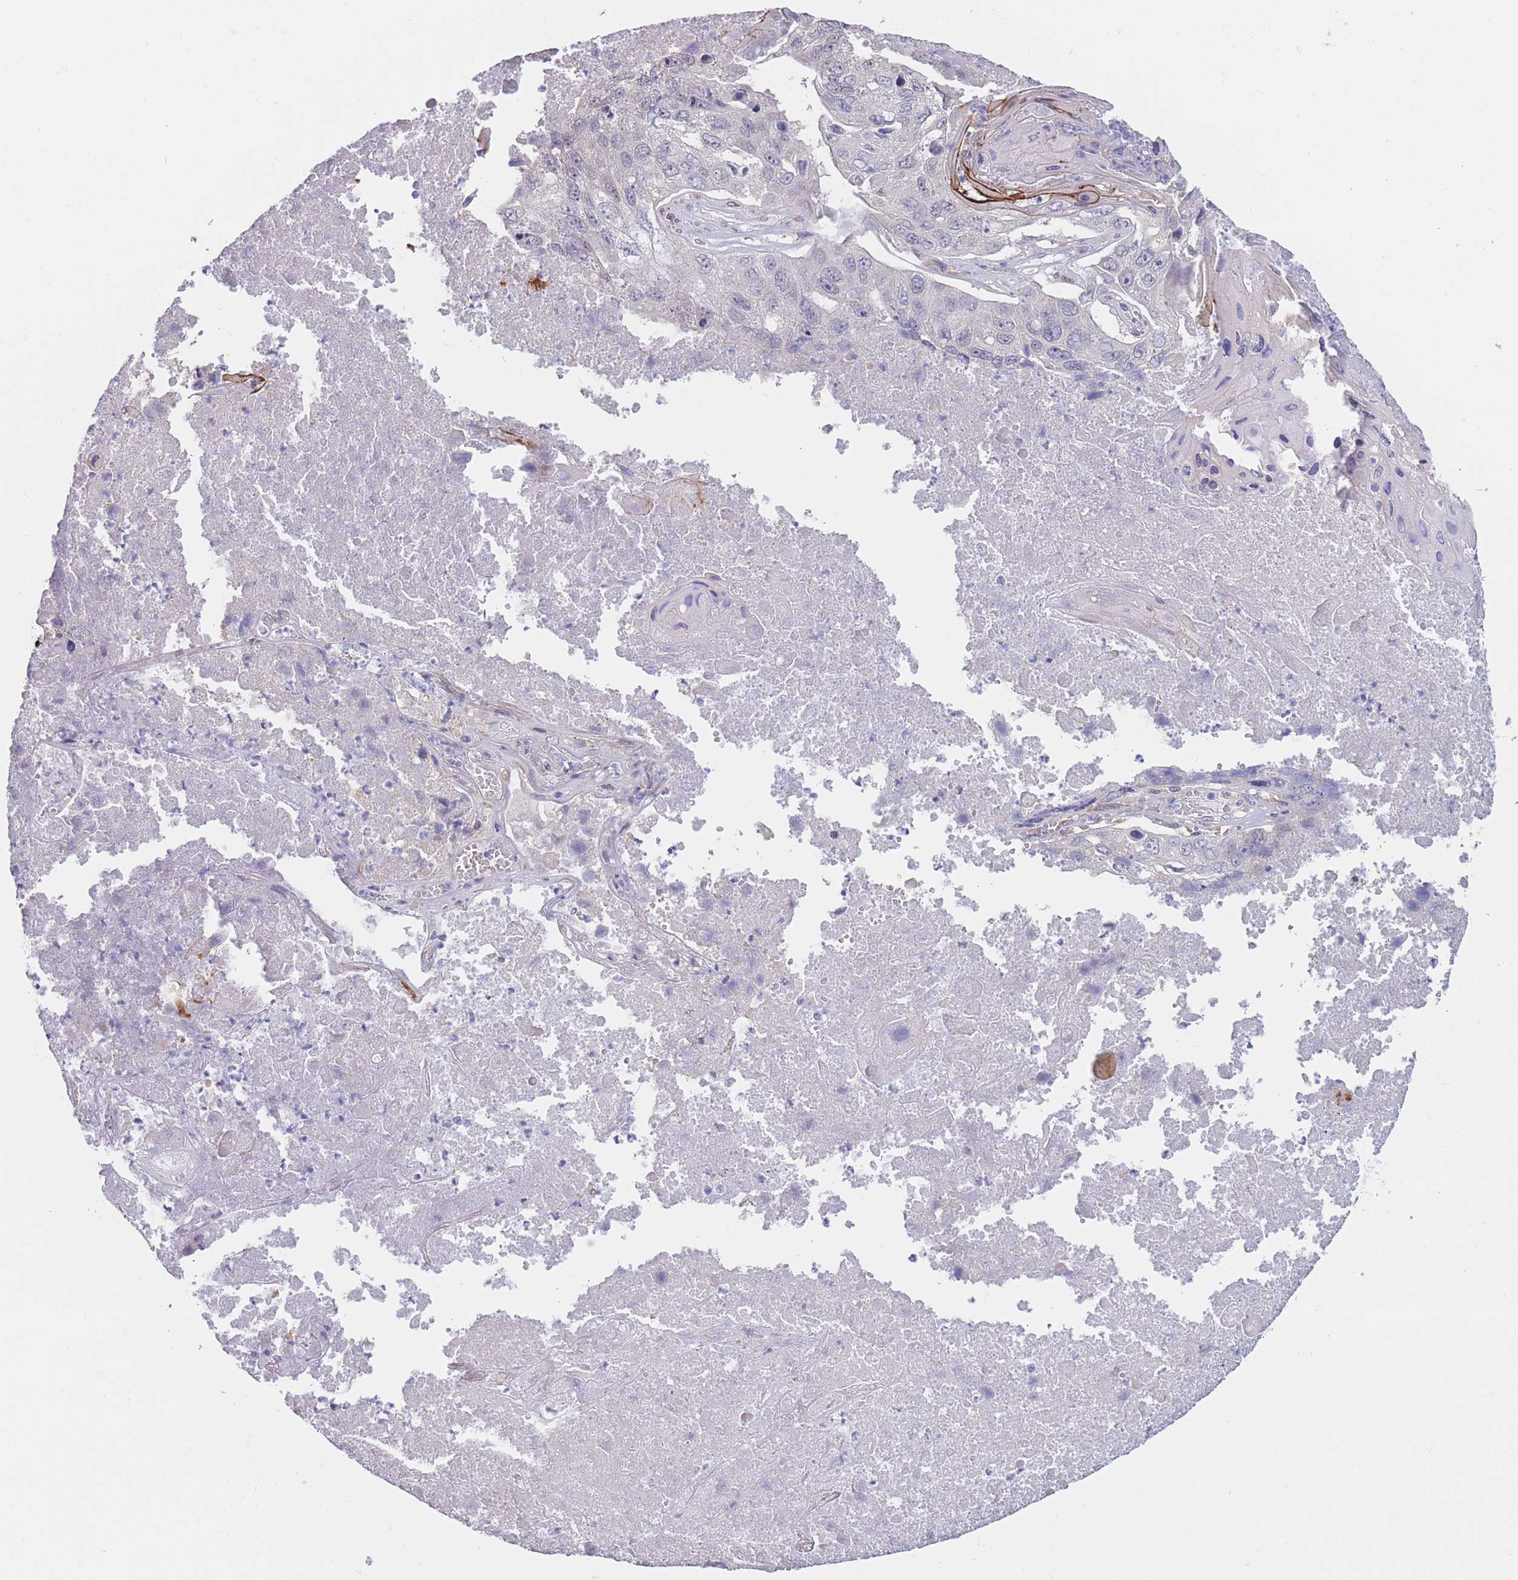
{"staining": {"intensity": "negative", "quantity": "none", "location": "none"}, "tissue": "lung cancer", "cell_type": "Tumor cells", "image_type": "cancer", "snomed": [{"axis": "morphology", "description": "Squamous cell carcinoma, NOS"}, {"axis": "topography", "description": "Lung"}], "caption": "Tumor cells show no significant staining in lung cancer (squamous cell carcinoma). The staining was performed using DAB (3,3'-diaminobenzidine) to visualize the protein expression in brown, while the nuclei were stained in blue with hematoxylin (Magnification: 20x).", "gene": "COL27A1", "patient": {"sex": "male", "age": 61}}